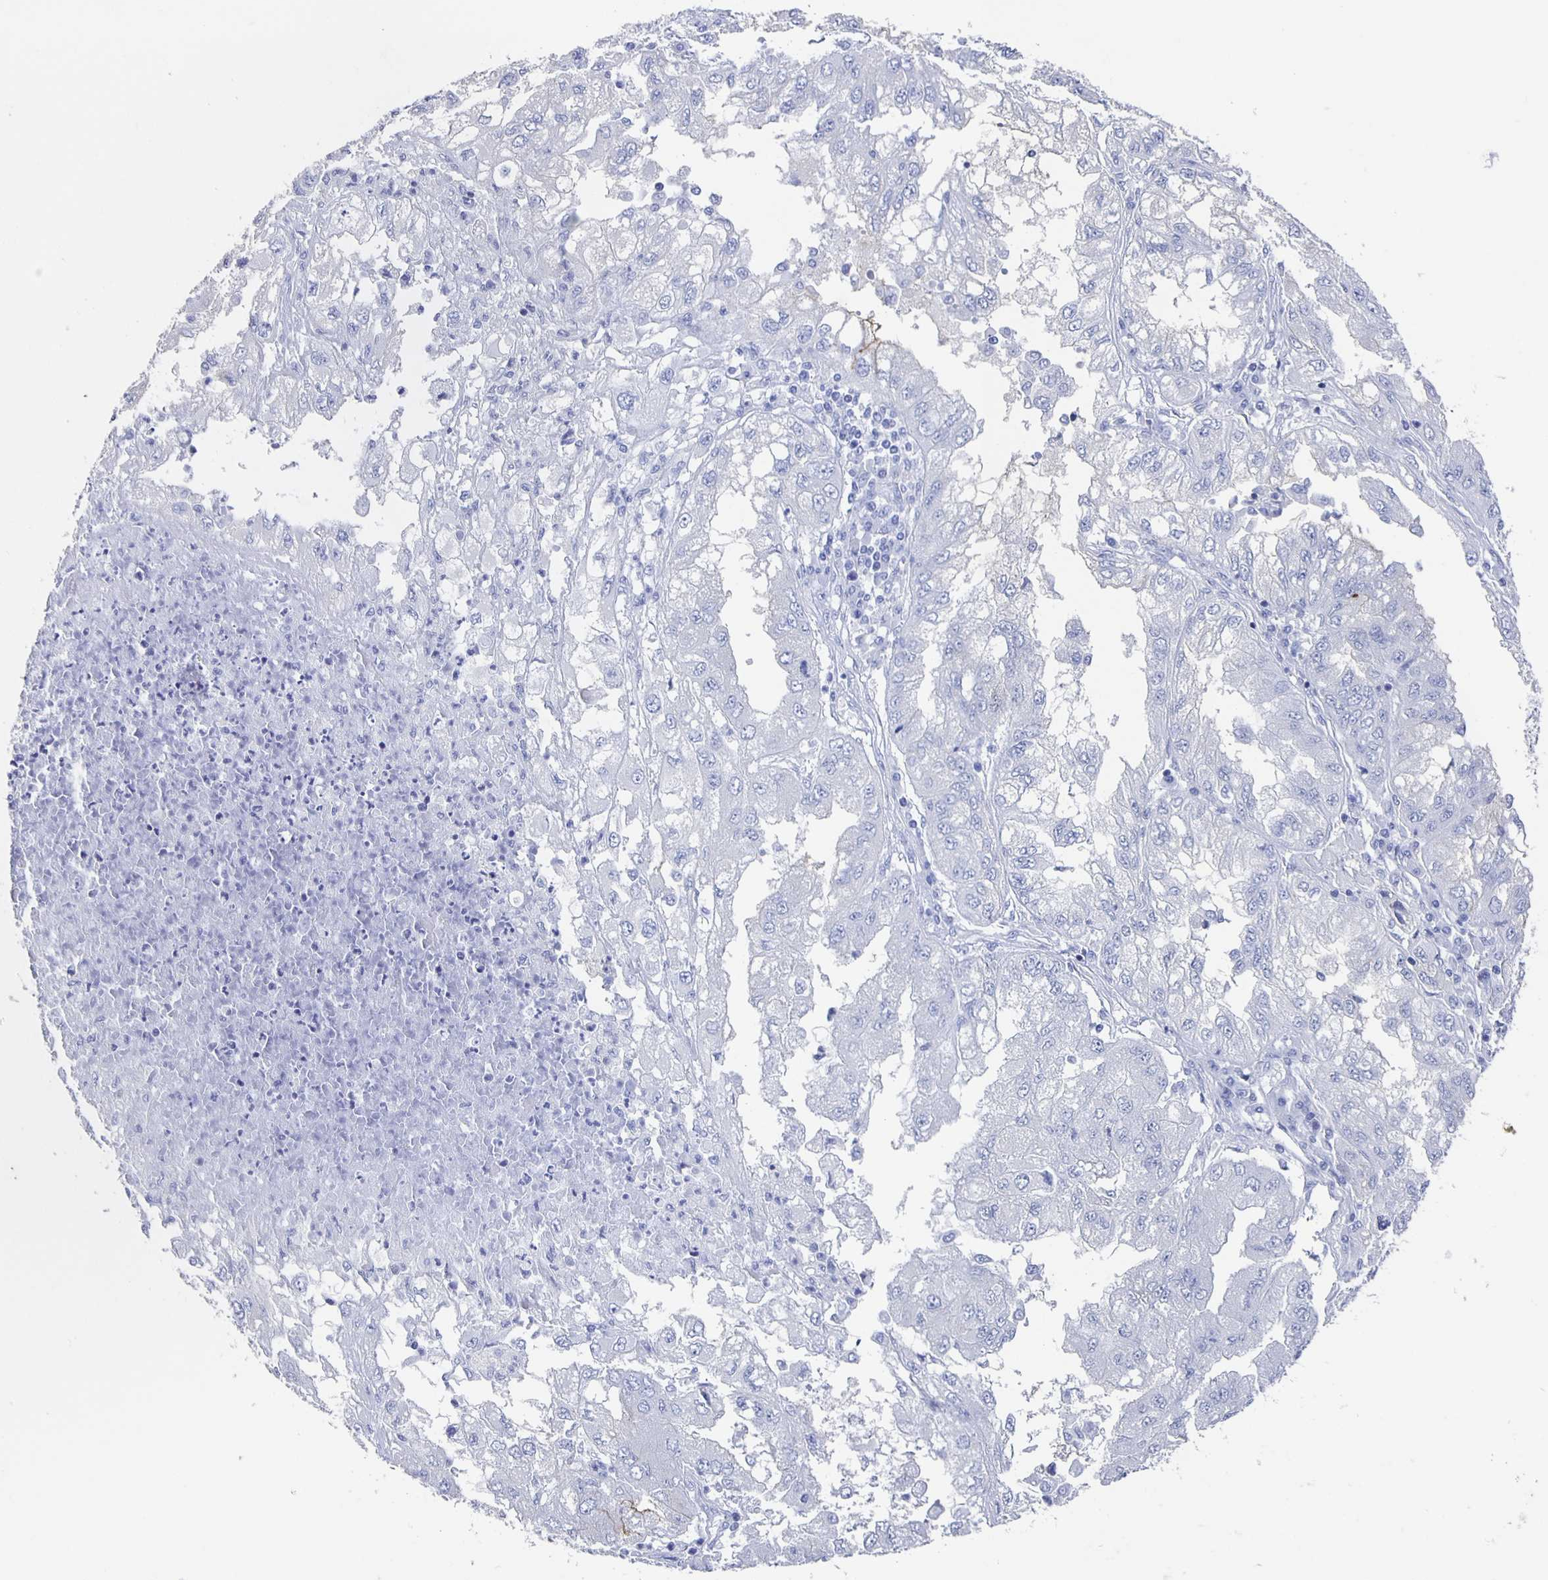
{"staining": {"intensity": "negative", "quantity": "none", "location": "none"}, "tissue": "lung cancer", "cell_type": "Tumor cells", "image_type": "cancer", "snomed": [{"axis": "morphology", "description": "Adenocarcinoma, NOS"}, {"axis": "morphology", "description": "Adenocarcinoma primary or metastatic"}, {"axis": "topography", "description": "Lung"}], "caption": "A high-resolution micrograph shows immunohistochemistry (IHC) staining of adenocarcinoma (lung), which demonstrates no significant positivity in tumor cells. (DAB (3,3'-diaminobenzidine) immunohistochemistry (IHC) visualized using brightfield microscopy, high magnification).", "gene": "SLC34A2", "patient": {"sex": "male", "age": 74}}